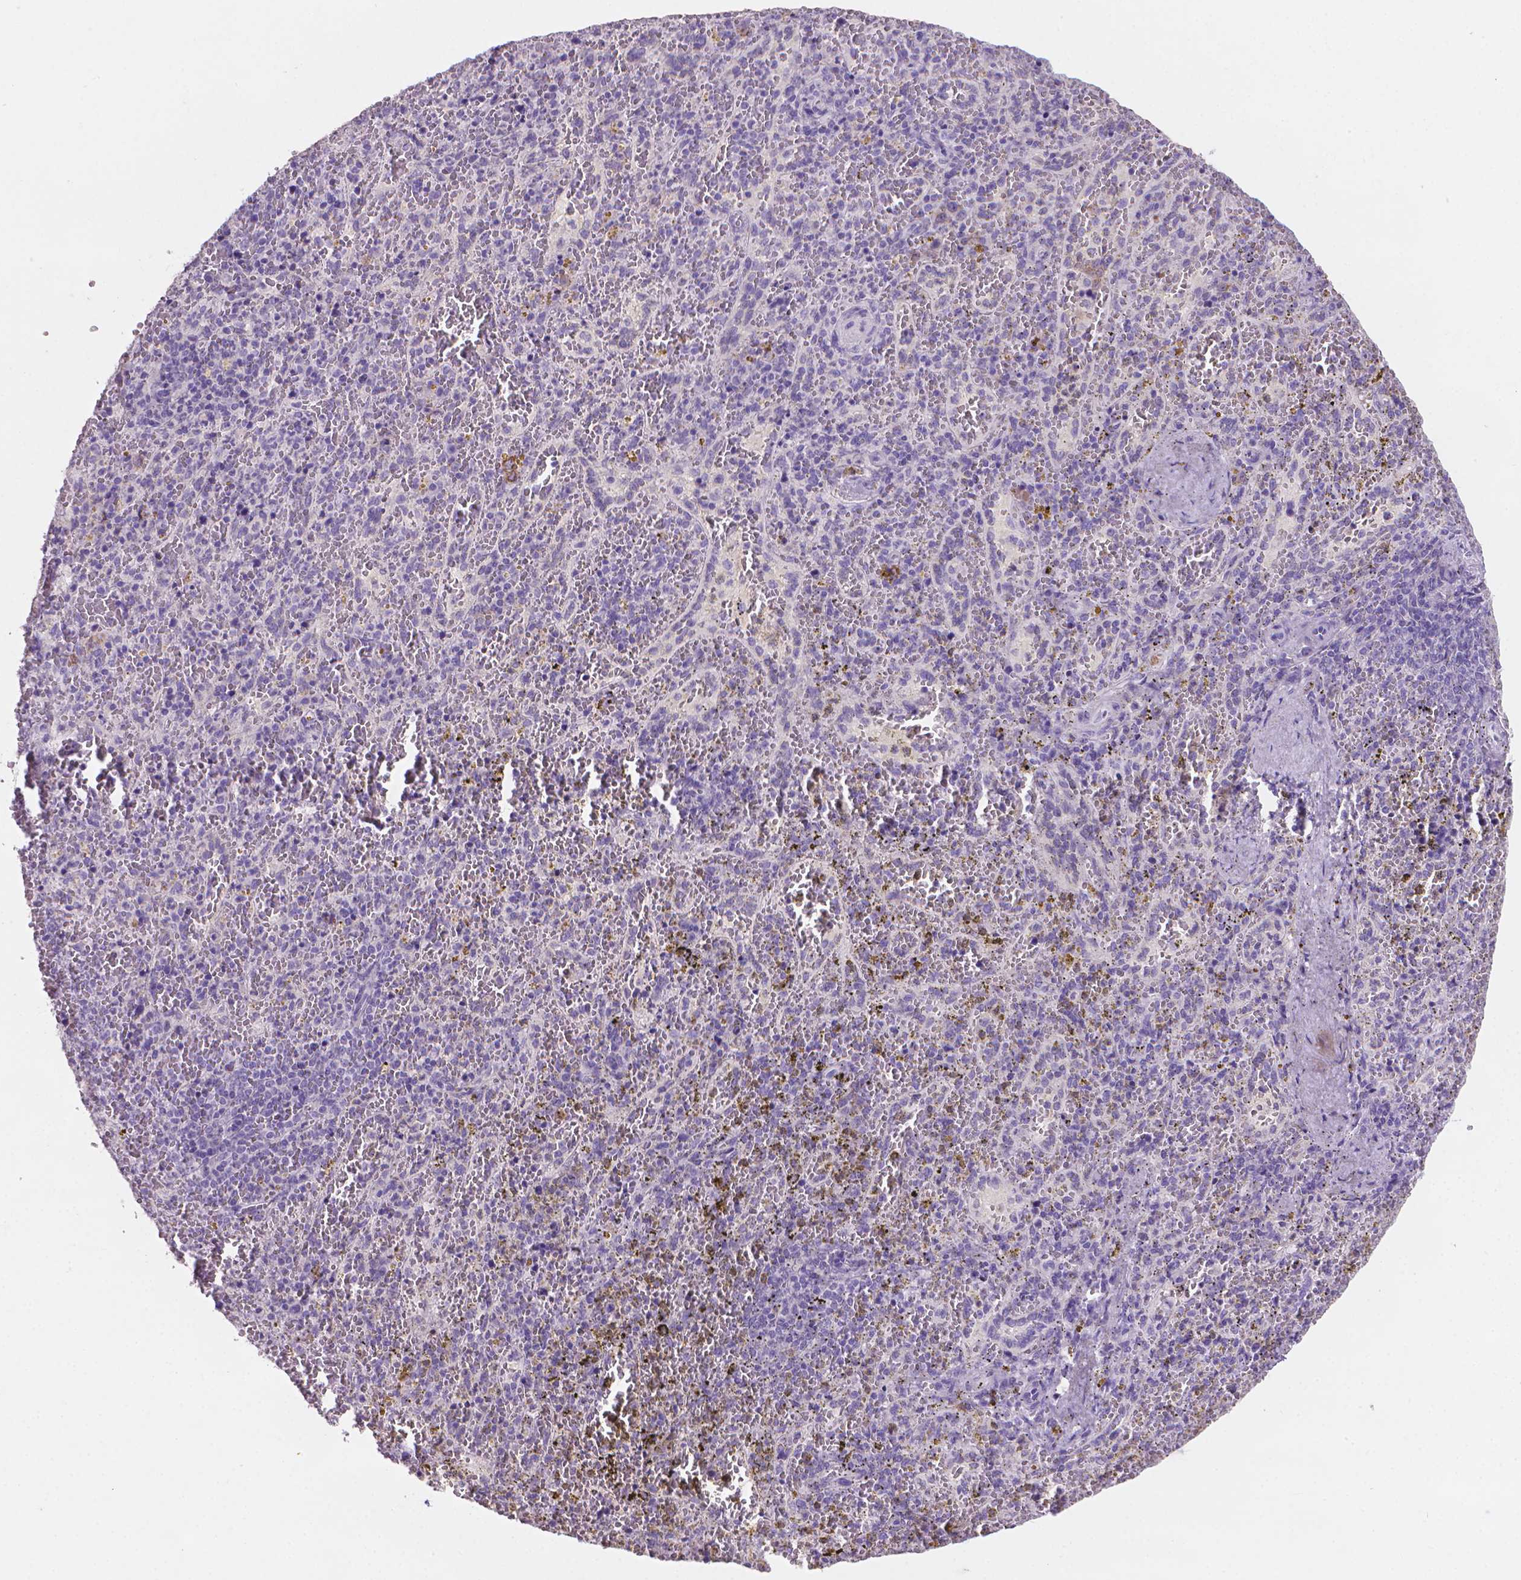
{"staining": {"intensity": "negative", "quantity": "none", "location": "none"}, "tissue": "spleen", "cell_type": "Cells in red pulp", "image_type": "normal", "snomed": [{"axis": "morphology", "description": "Normal tissue, NOS"}, {"axis": "topography", "description": "Spleen"}], "caption": "High power microscopy image of an IHC image of benign spleen, revealing no significant positivity in cells in red pulp.", "gene": "MUC1", "patient": {"sex": "female", "age": 50}}